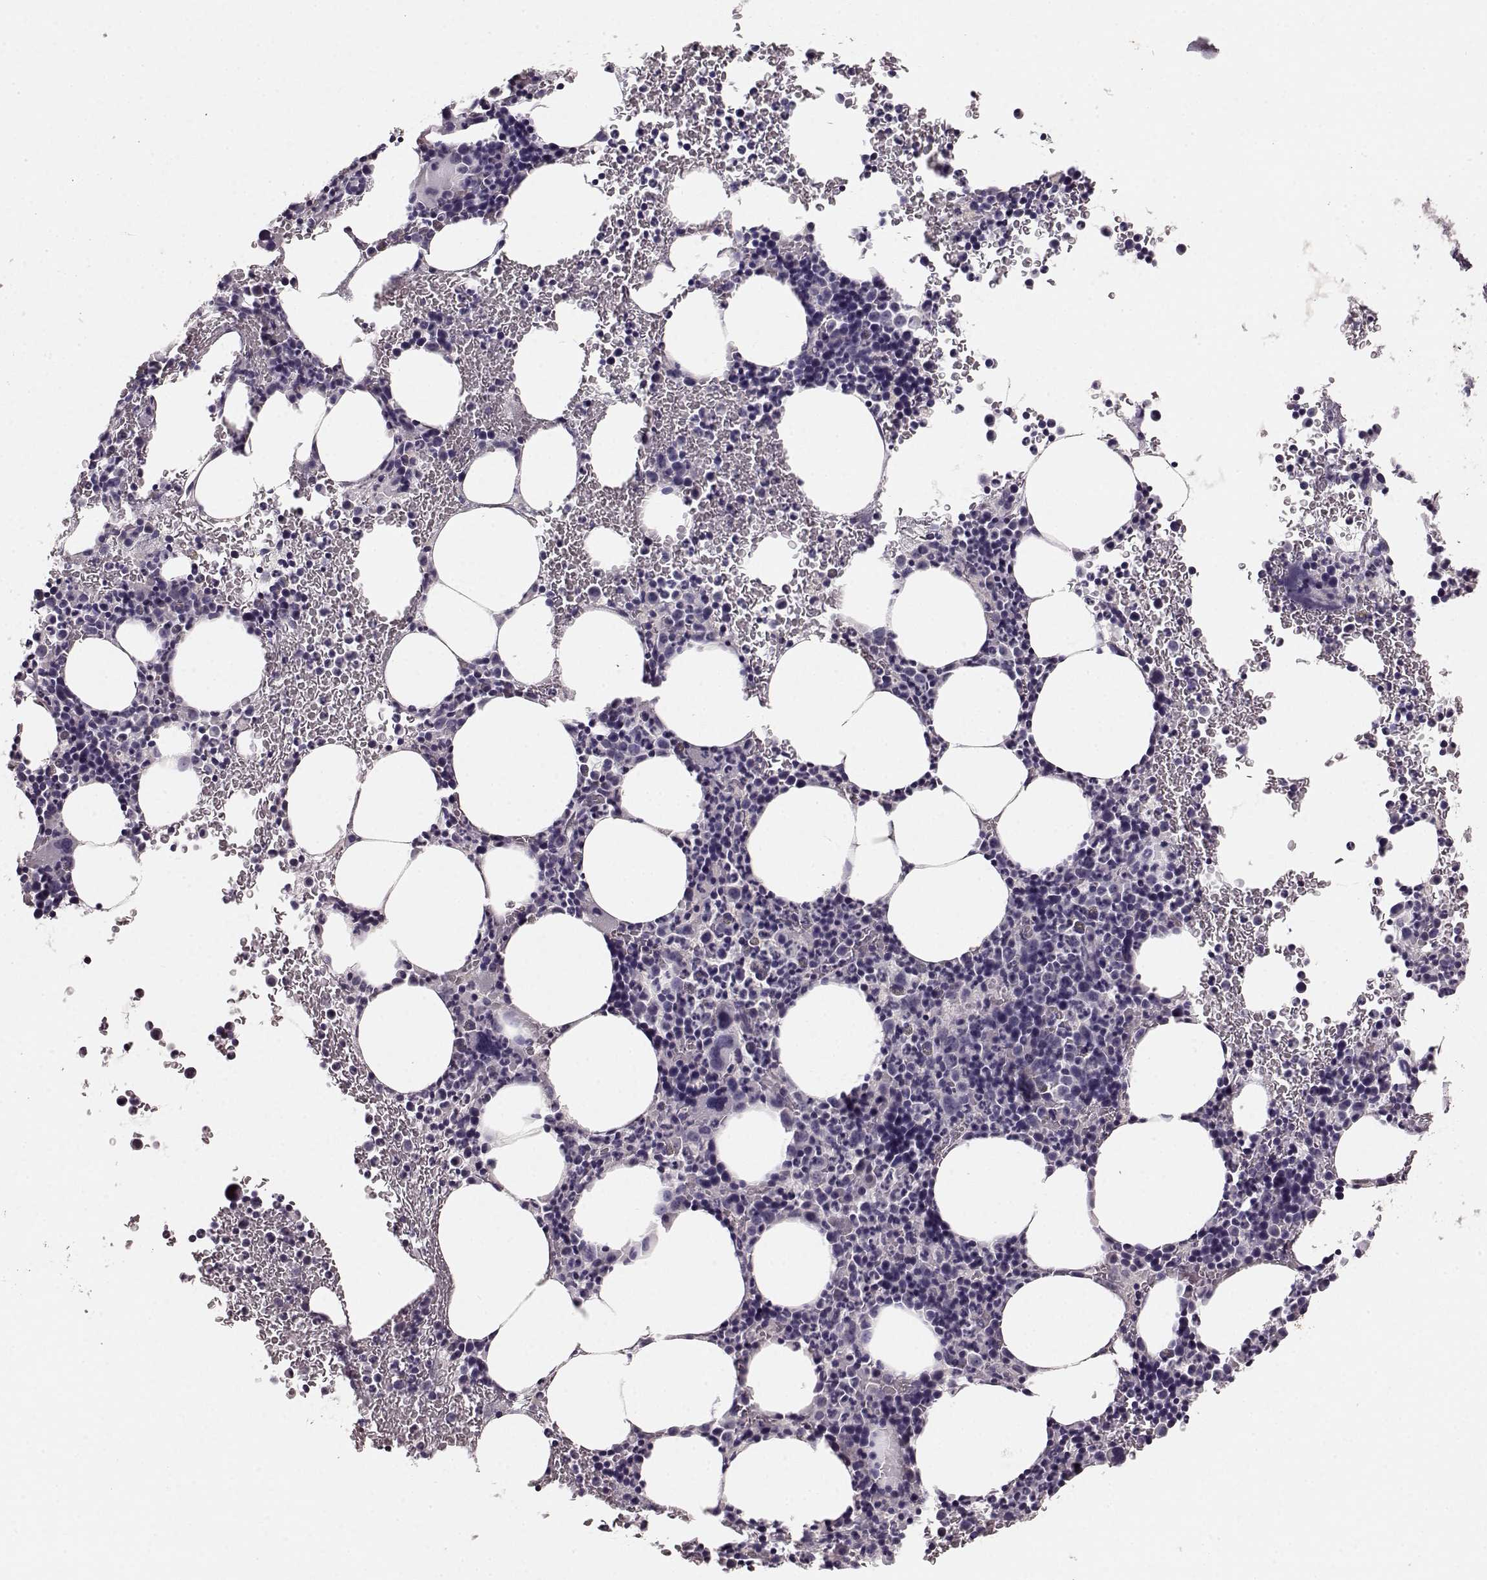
{"staining": {"intensity": "negative", "quantity": "none", "location": "none"}, "tissue": "bone marrow", "cell_type": "Hematopoietic cells", "image_type": "normal", "snomed": [{"axis": "morphology", "description": "Normal tissue, NOS"}, {"axis": "topography", "description": "Bone marrow"}], "caption": "This is a histopathology image of immunohistochemistry staining of unremarkable bone marrow, which shows no staining in hematopoietic cells.", "gene": "BFSP2", "patient": {"sex": "male", "age": 72}}